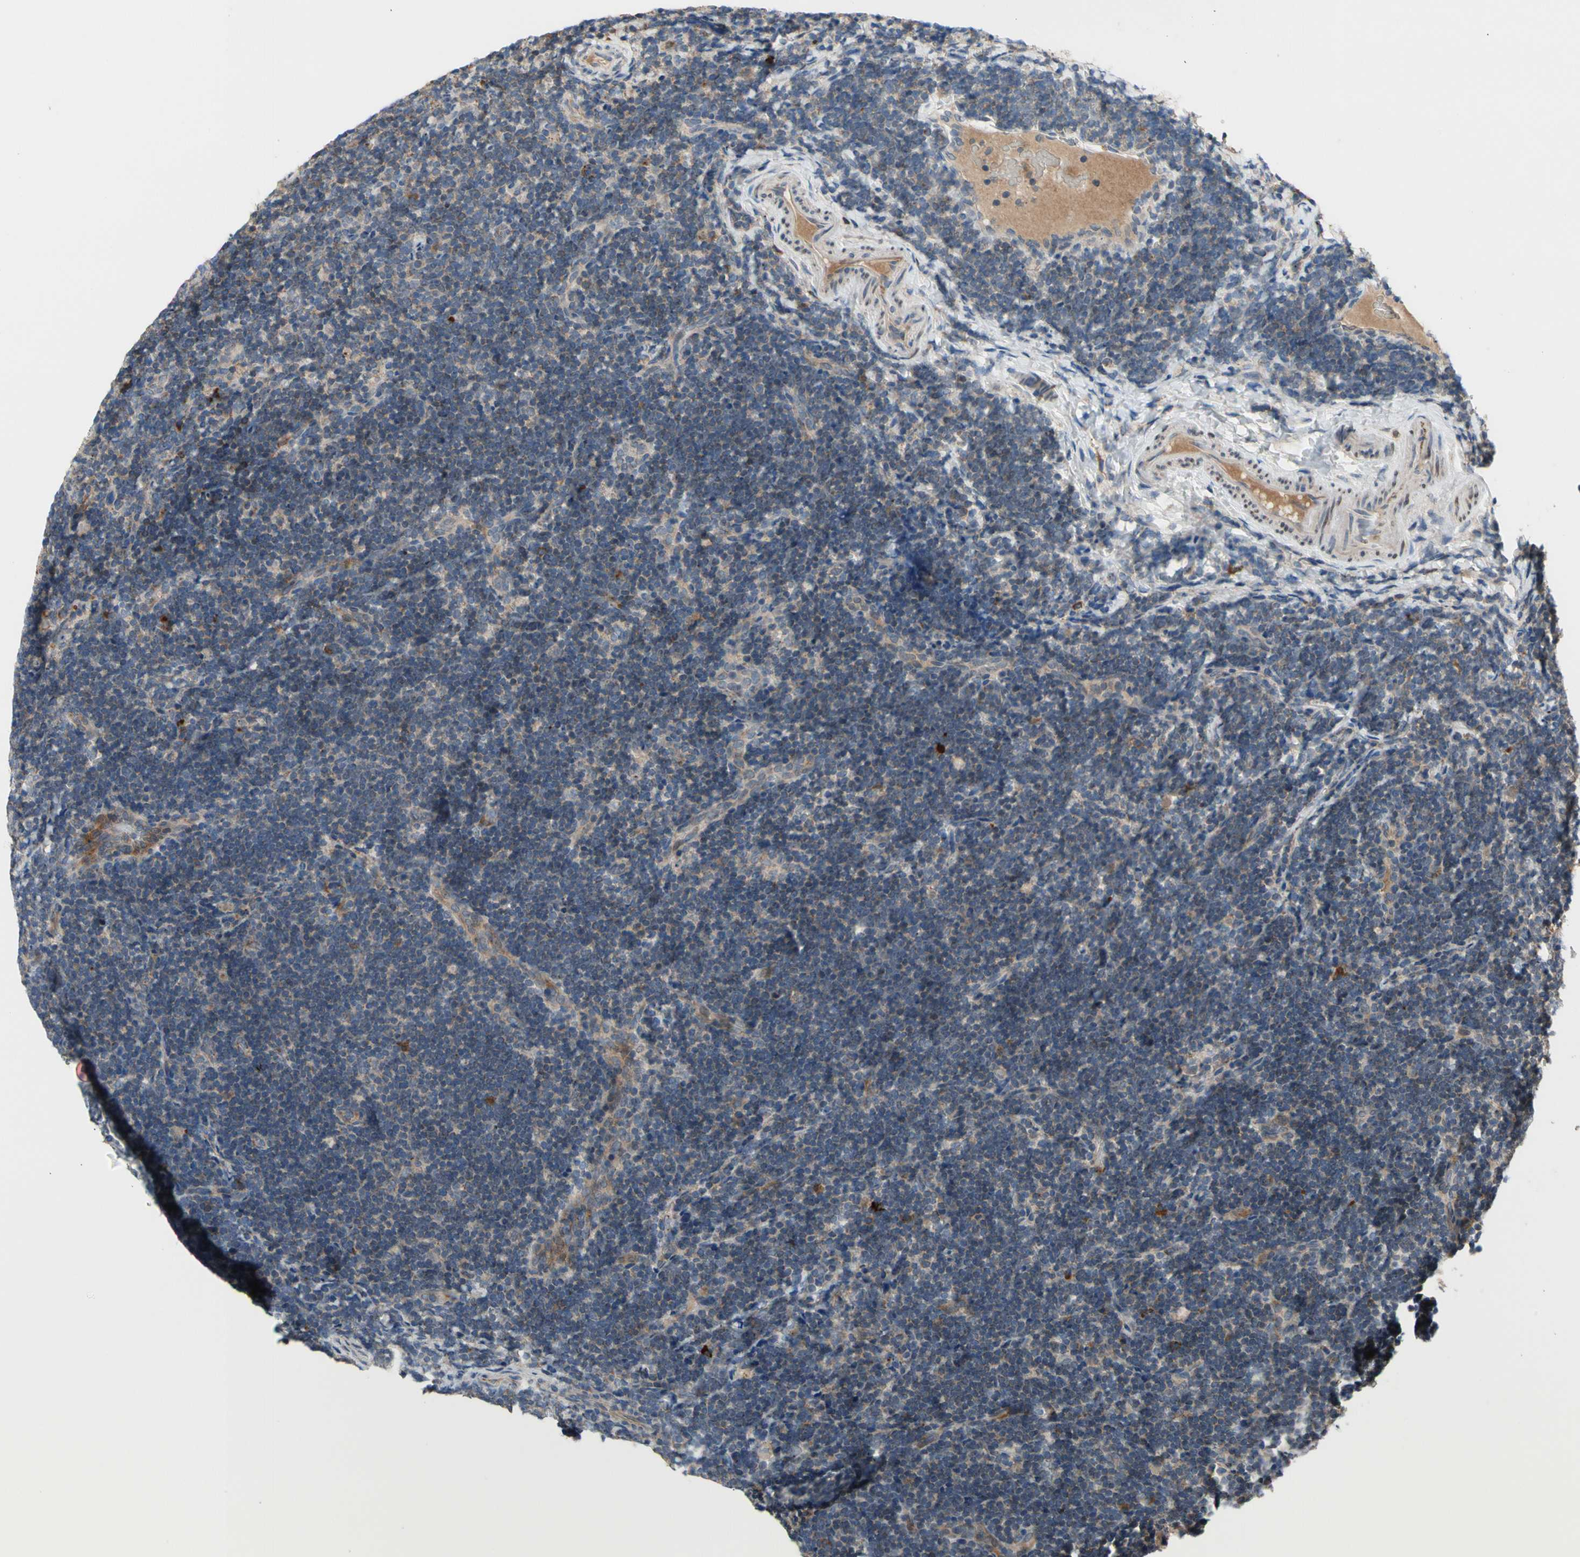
{"staining": {"intensity": "weak", "quantity": "25%-75%", "location": "cytoplasmic/membranous"}, "tissue": "lymph node", "cell_type": "Germinal center cells", "image_type": "normal", "snomed": [{"axis": "morphology", "description": "Normal tissue, NOS"}, {"axis": "topography", "description": "Lymph node"}], "caption": "Protein expression analysis of benign lymph node demonstrates weak cytoplasmic/membranous expression in approximately 25%-75% of germinal center cells. (DAB (3,3'-diaminobenzidine) IHC with brightfield microscopy, high magnification).", "gene": "GALNT5", "patient": {"sex": "female", "age": 14}}